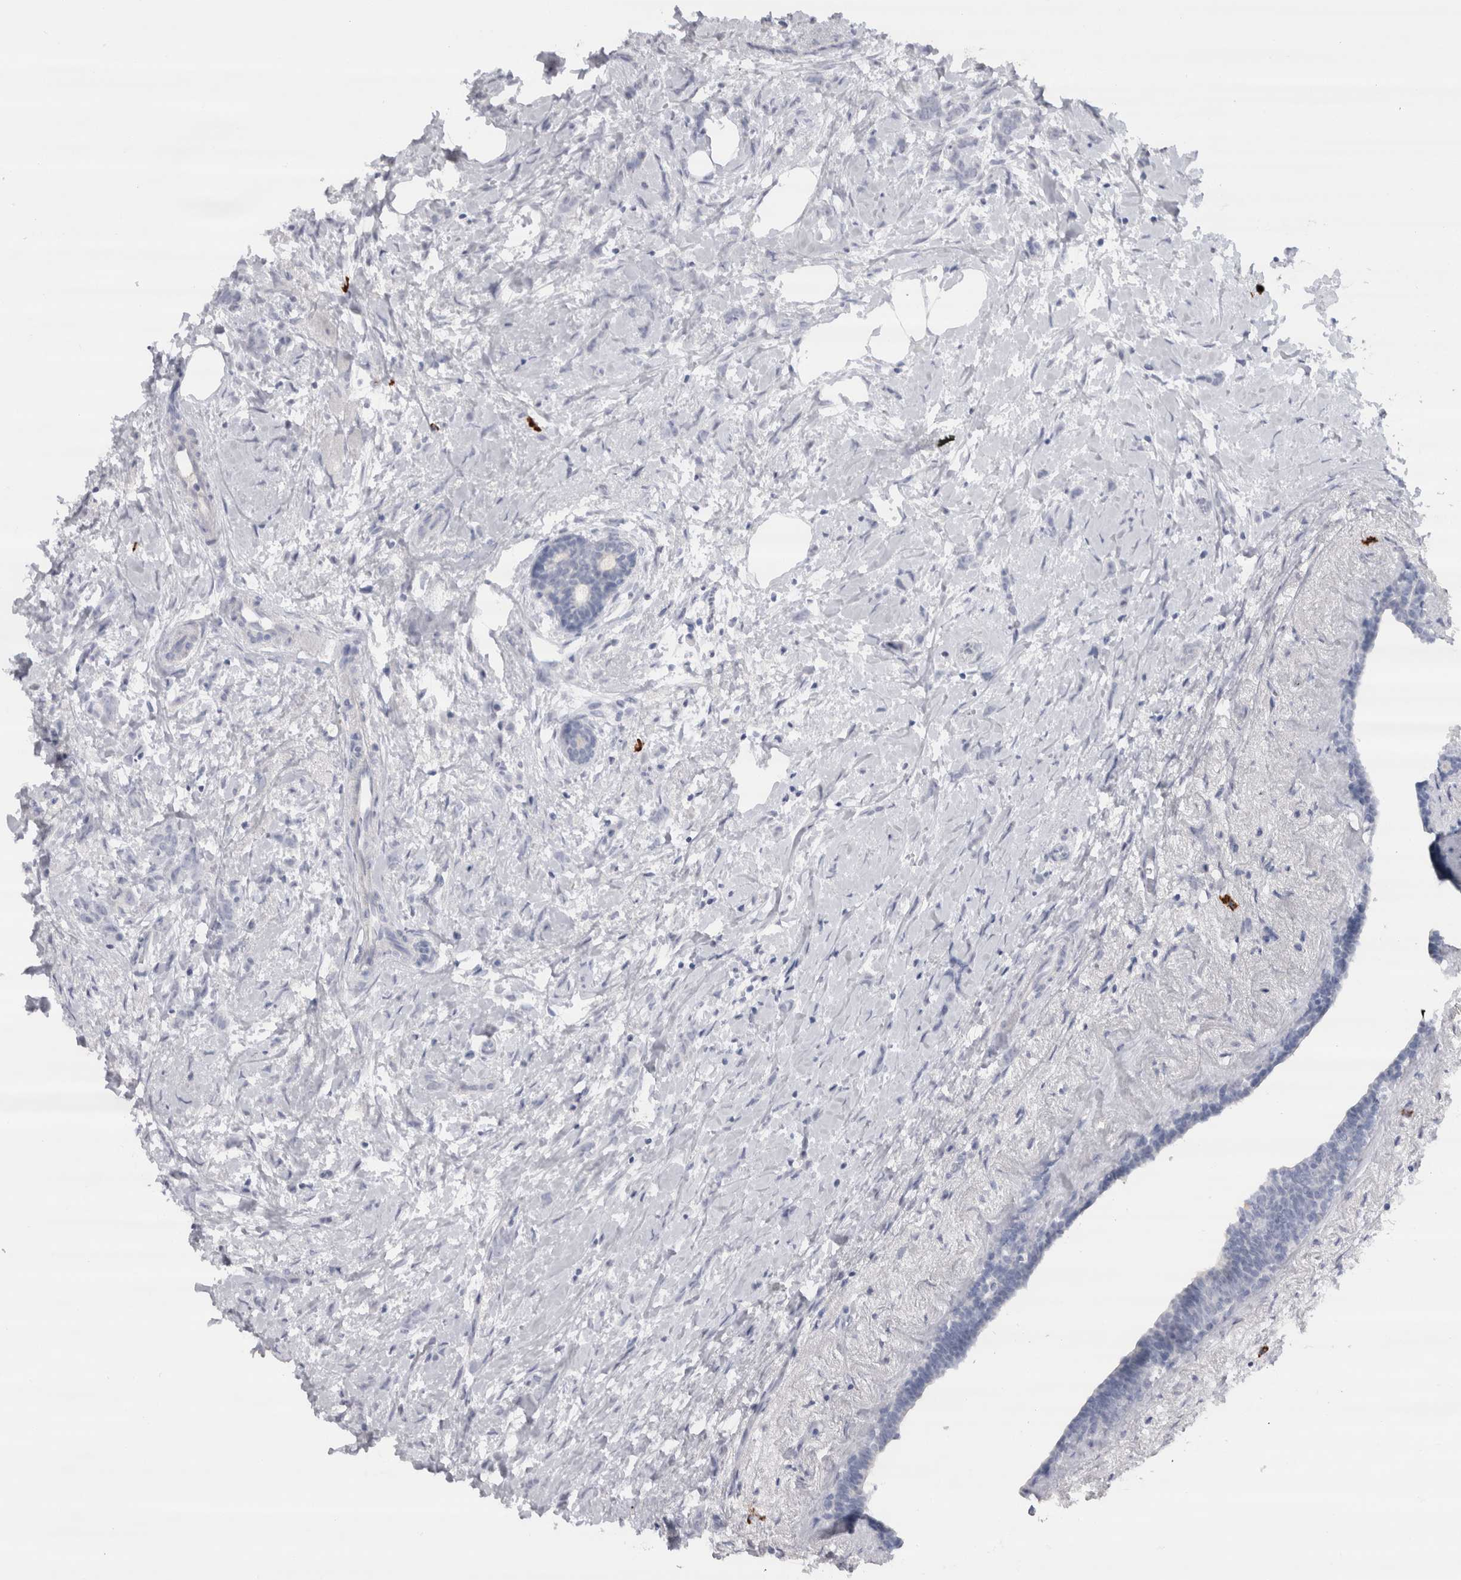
{"staining": {"intensity": "negative", "quantity": "none", "location": "none"}, "tissue": "breast cancer", "cell_type": "Tumor cells", "image_type": "cancer", "snomed": [{"axis": "morphology", "description": "Lobular carcinoma, in situ"}, {"axis": "morphology", "description": "Lobular carcinoma"}, {"axis": "topography", "description": "Breast"}], "caption": "DAB (3,3'-diaminobenzidine) immunohistochemical staining of breast lobular carcinoma in situ displays no significant positivity in tumor cells.", "gene": "CDH17", "patient": {"sex": "female", "age": 41}}